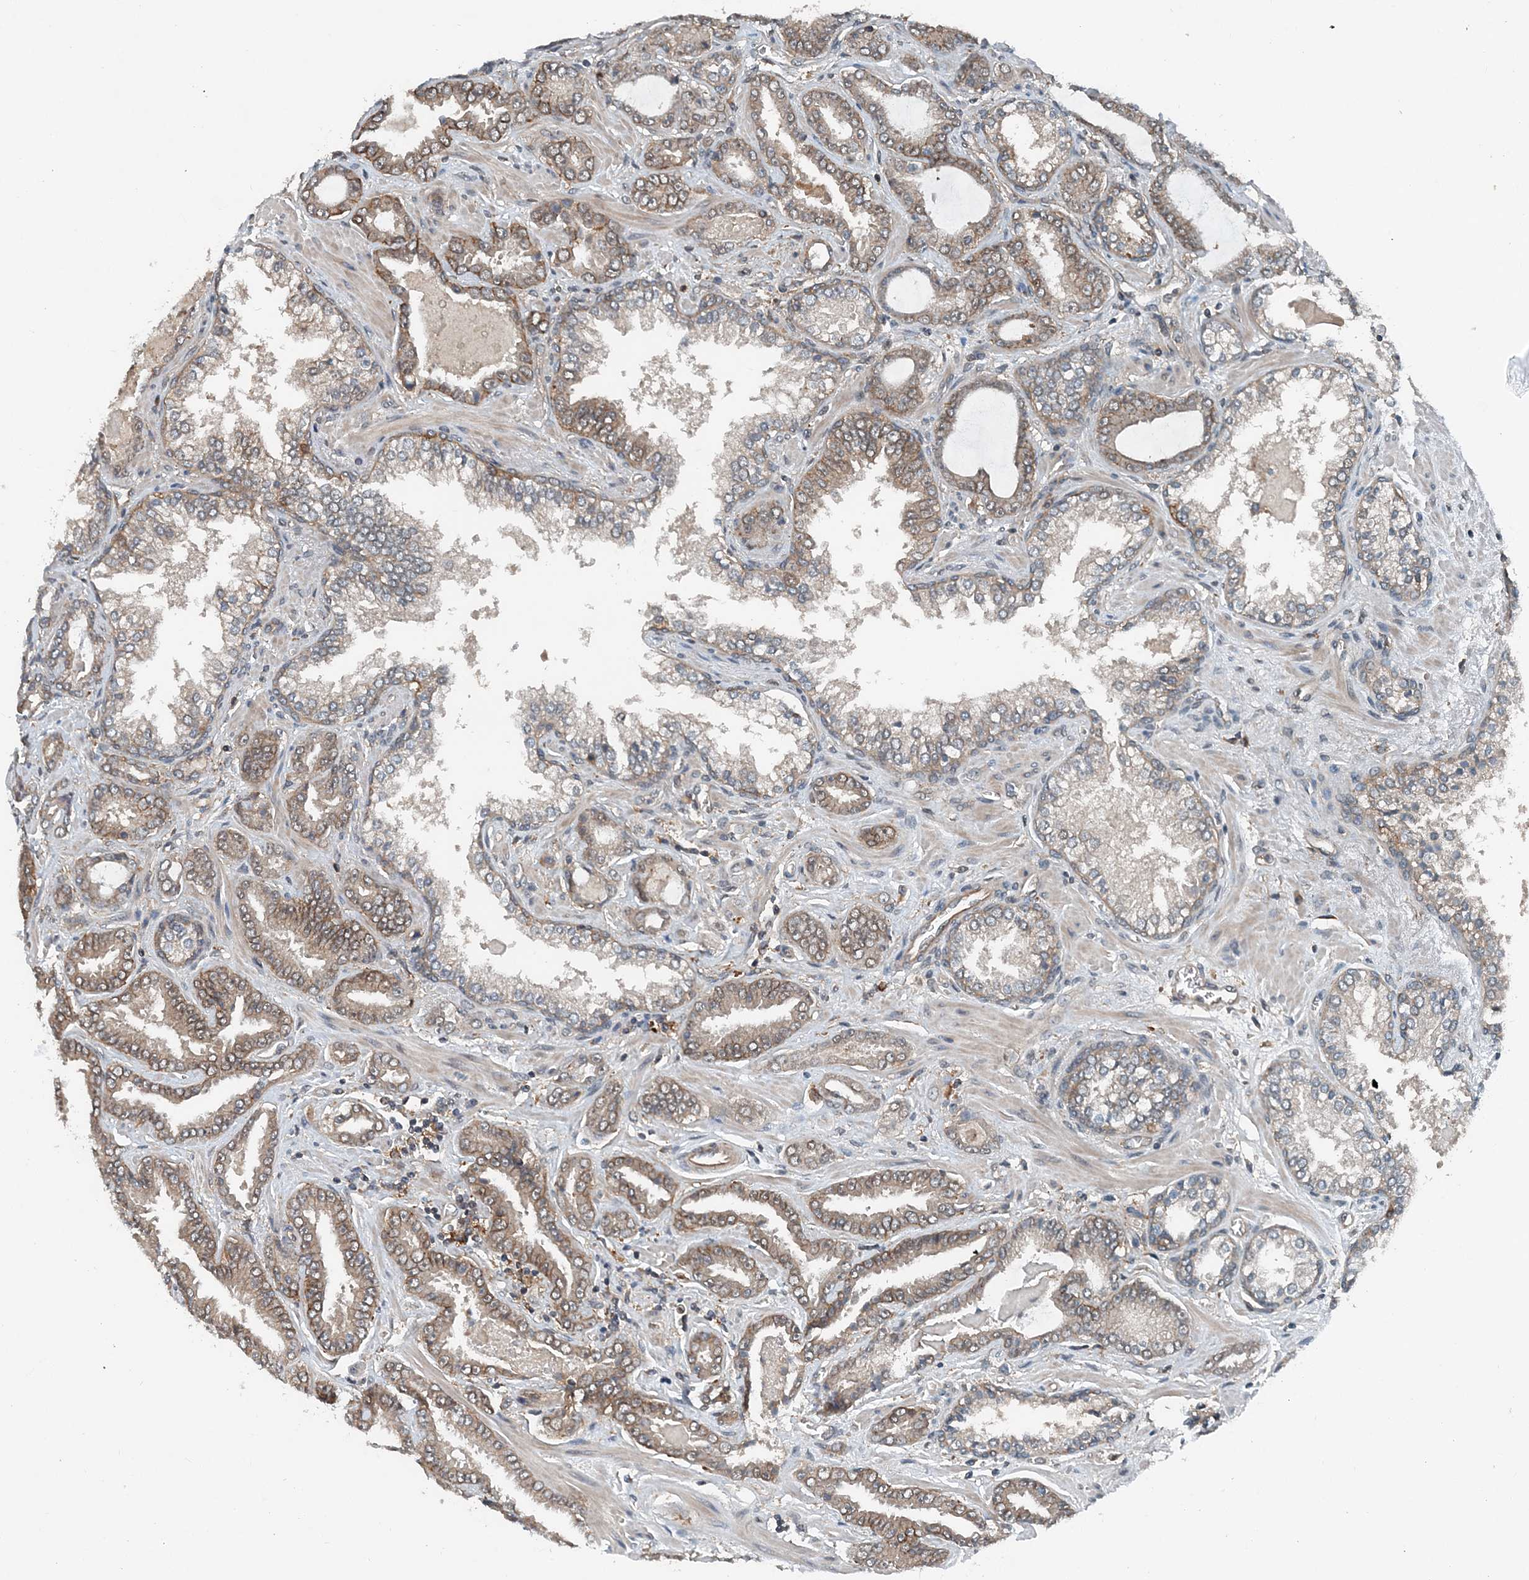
{"staining": {"intensity": "moderate", "quantity": ">75%", "location": "cytoplasmic/membranous"}, "tissue": "prostate cancer", "cell_type": "Tumor cells", "image_type": "cancer", "snomed": [{"axis": "morphology", "description": "Adenocarcinoma, Low grade"}, {"axis": "topography", "description": "Prostate"}], "caption": "DAB immunohistochemical staining of human prostate adenocarcinoma (low-grade) exhibits moderate cytoplasmic/membranous protein staining in approximately >75% of tumor cells.", "gene": "SMPD3", "patient": {"sex": "male", "age": 60}}